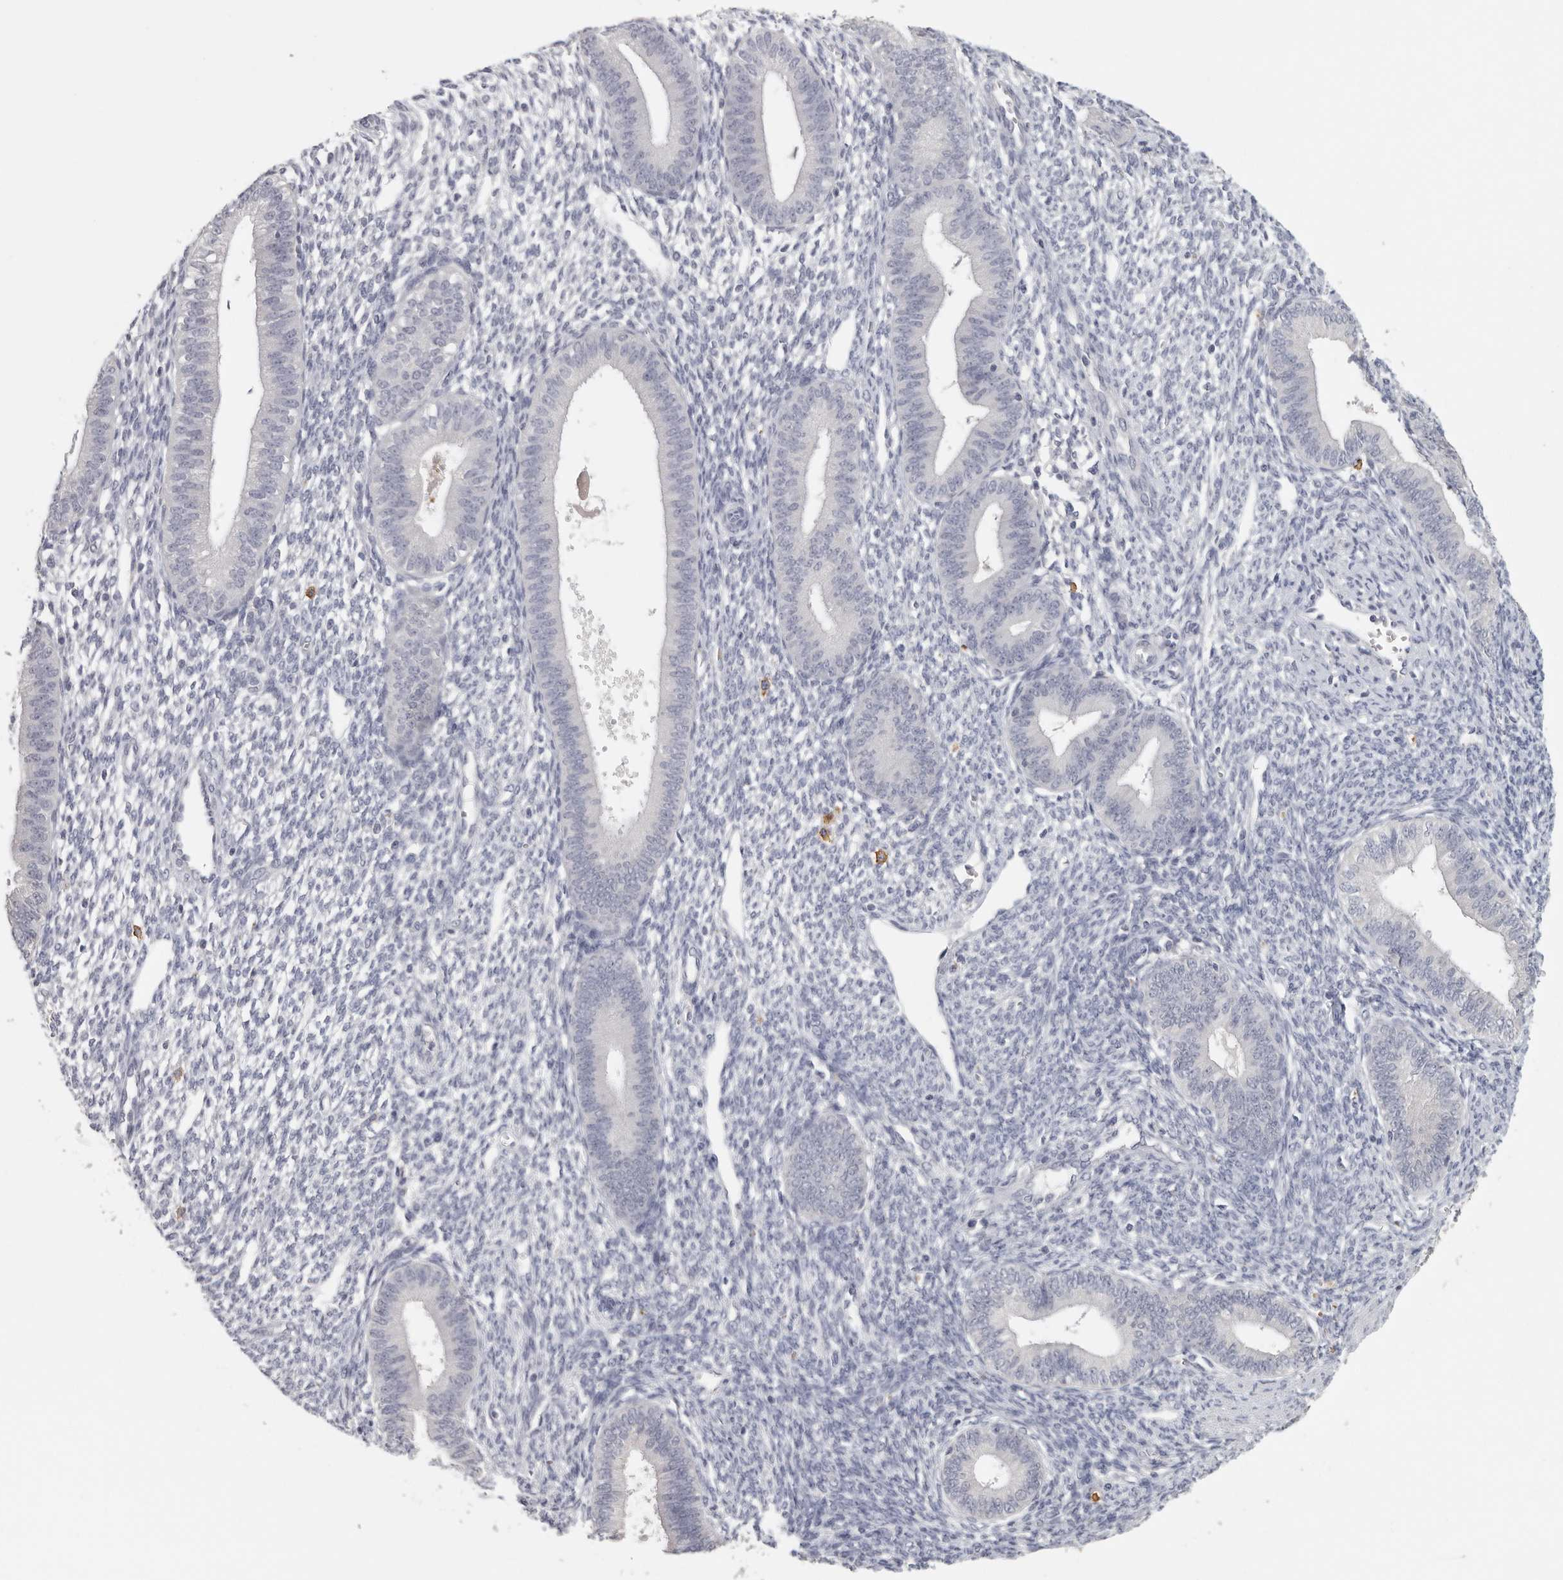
{"staining": {"intensity": "negative", "quantity": "none", "location": "none"}, "tissue": "endometrium", "cell_type": "Cells in endometrial stroma", "image_type": "normal", "snomed": [{"axis": "morphology", "description": "Normal tissue, NOS"}, {"axis": "topography", "description": "Endometrium"}], "caption": "Immunohistochemical staining of benign human endometrium demonstrates no significant positivity in cells in endometrial stroma. (Stains: DAB immunohistochemistry with hematoxylin counter stain, Microscopy: brightfield microscopy at high magnification).", "gene": "DNAJC11", "patient": {"sex": "female", "age": 46}}